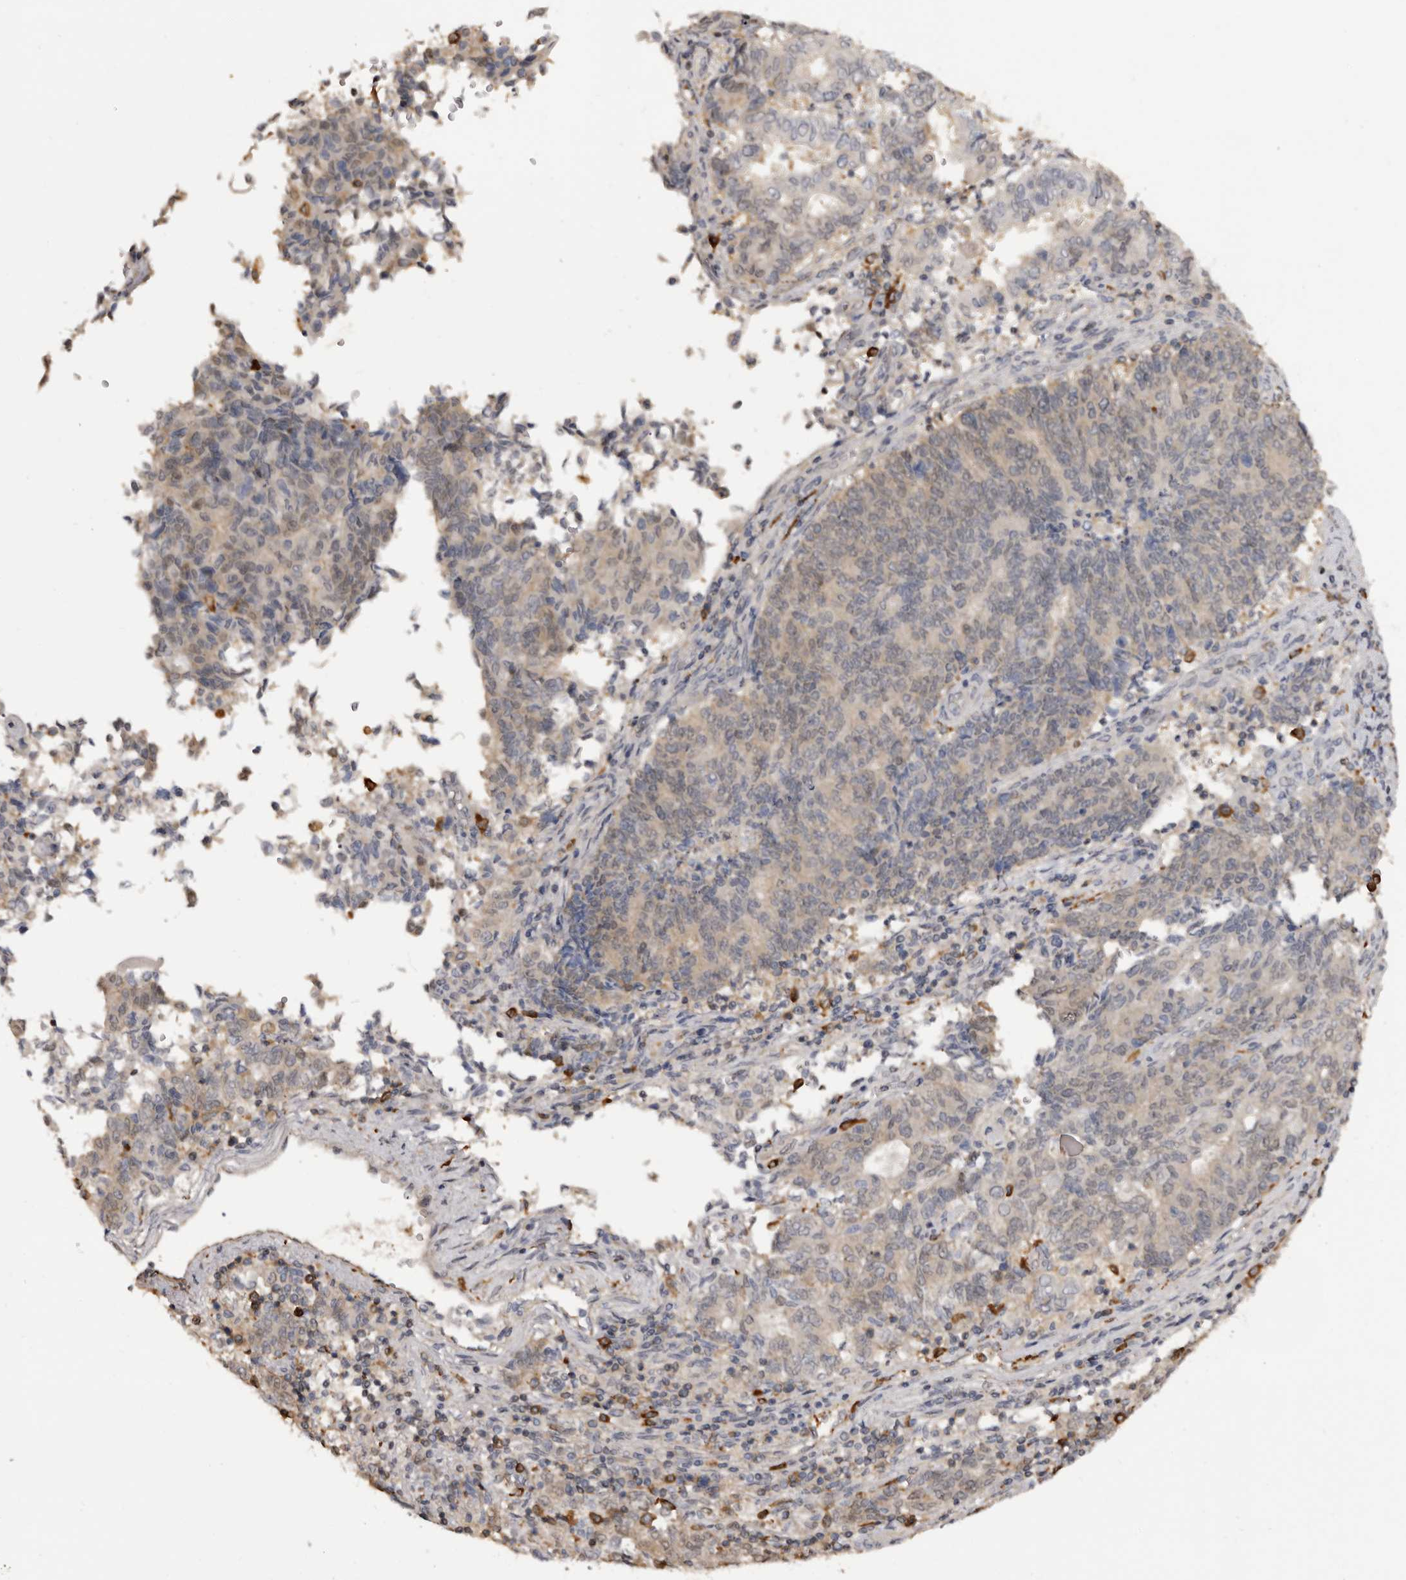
{"staining": {"intensity": "weak", "quantity": "<25%", "location": "cytoplasmic/membranous"}, "tissue": "endometrial cancer", "cell_type": "Tumor cells", "image_type": "cancer", "snomed": [{"axis": "morphology", "description": "Adenocarcinoma, NOS"}, {"axis": "topography", "description": "Endometrium"}], "caption": "A histopathology image of human endometrial adenocarcinoma is negative for staining in tumor cells. Brightfield microscopy of IHC stained with DAB (3,3'-diaminobenzidine) (brown) and hematoxylin (blue), captured at high magnification.", "gene": "TNNI1", "patient": {"sex": "female", "age": 80}}